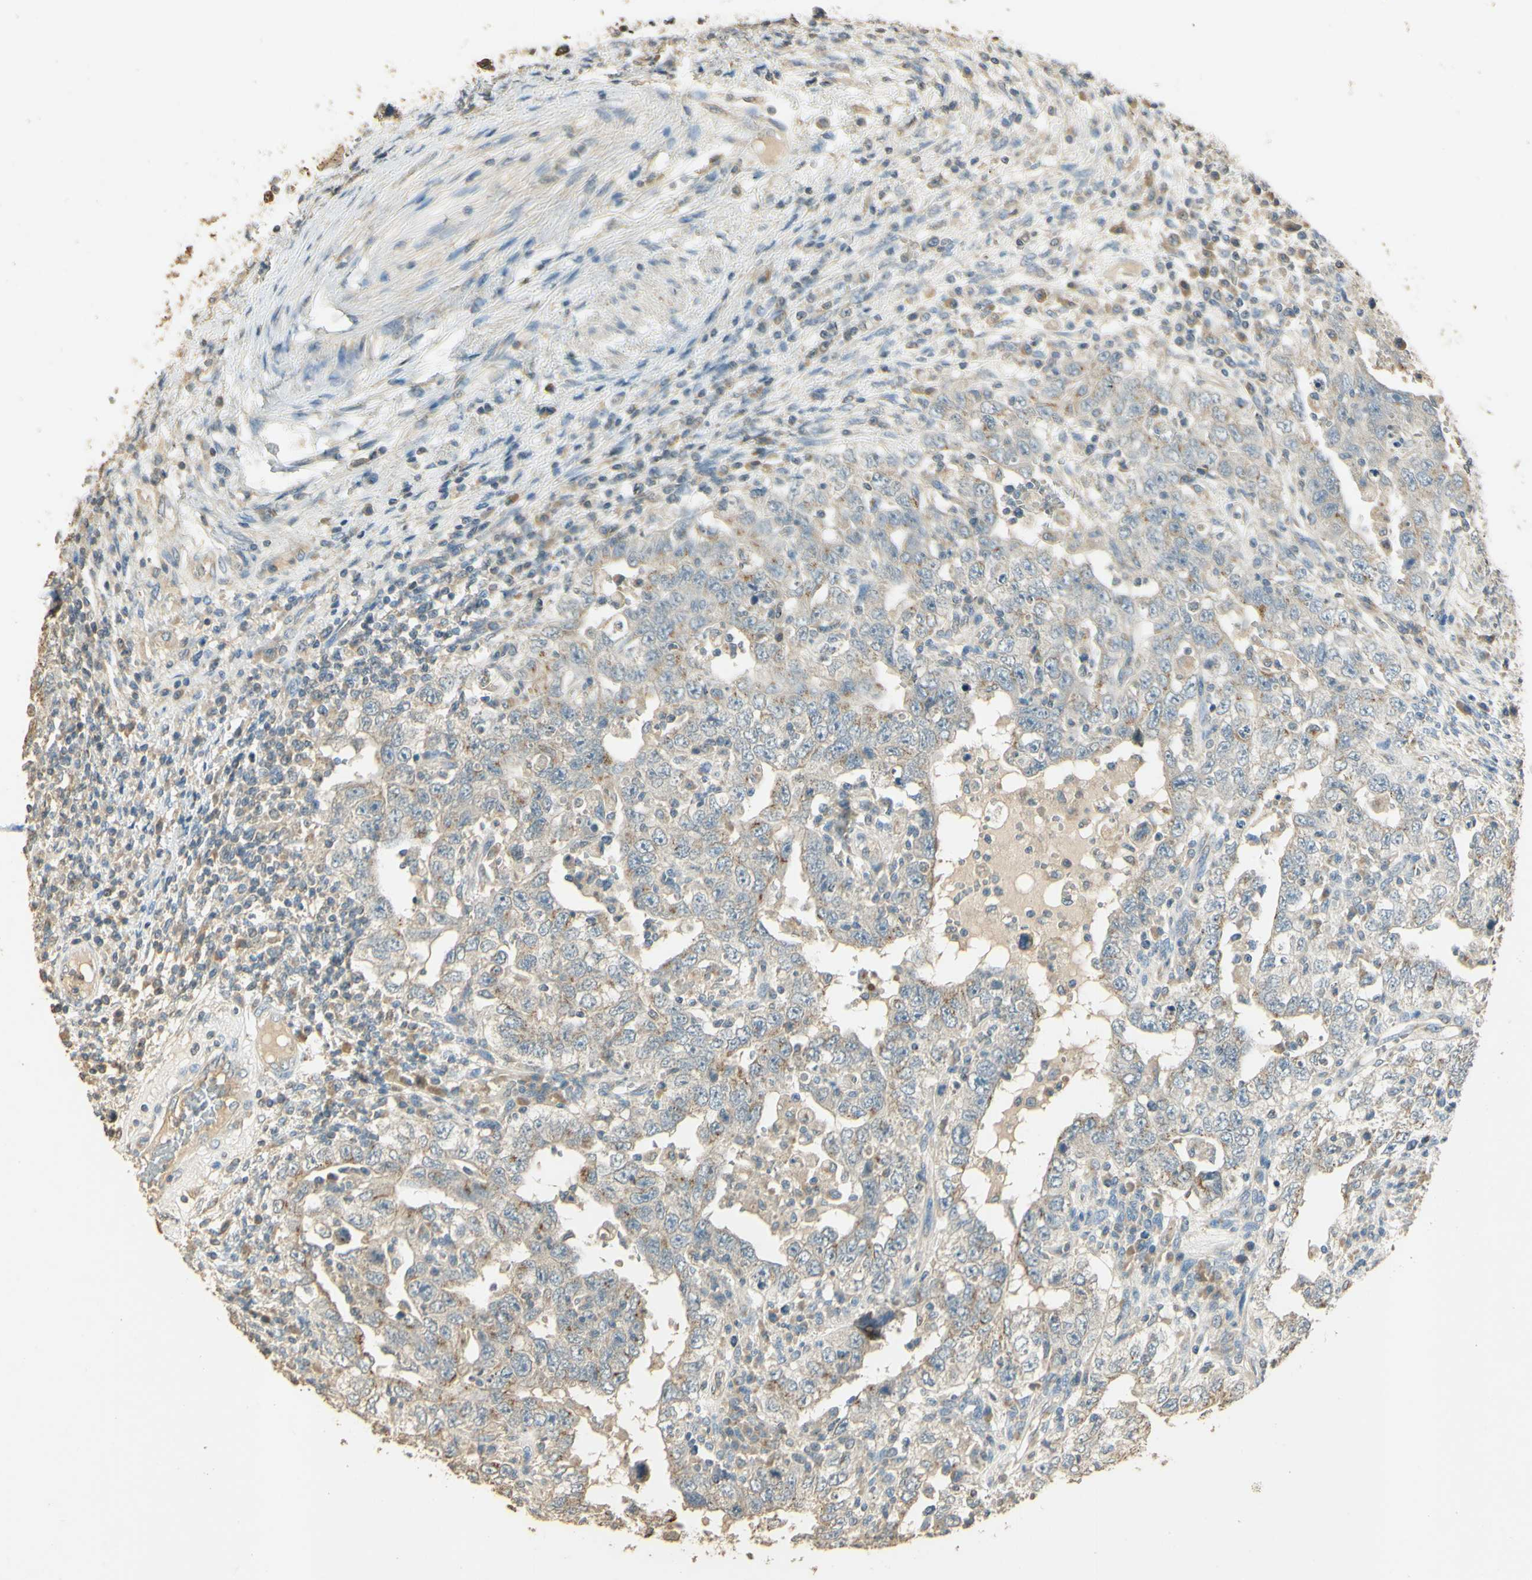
{"staining": {"intensity": "weak", "quantity": "25%-75%", "location": "cytoplasmic/membranous"}, "tissue": "testis cancer", "cell_type": "Tumor cells", "image_type": "cancer", "snomed": [{"axis": "morphology", "description": "Carcinoma, Embryonal, NOS"}, {"axis": "topography", "description": "Testis"}], "caption": "Embryonal carcinoma (testis) was stained to show a protein in brown. There is low levels of weak cytoplasmic/membranous positivity in about 25%-75% of tumor cells. The staining was performed using DAB, with brown indicating positive protein expression. Nuclei are stained blue with hematoxylin.", "gene": "UXS1", "patient": {"sex": "male", "age": 26}}